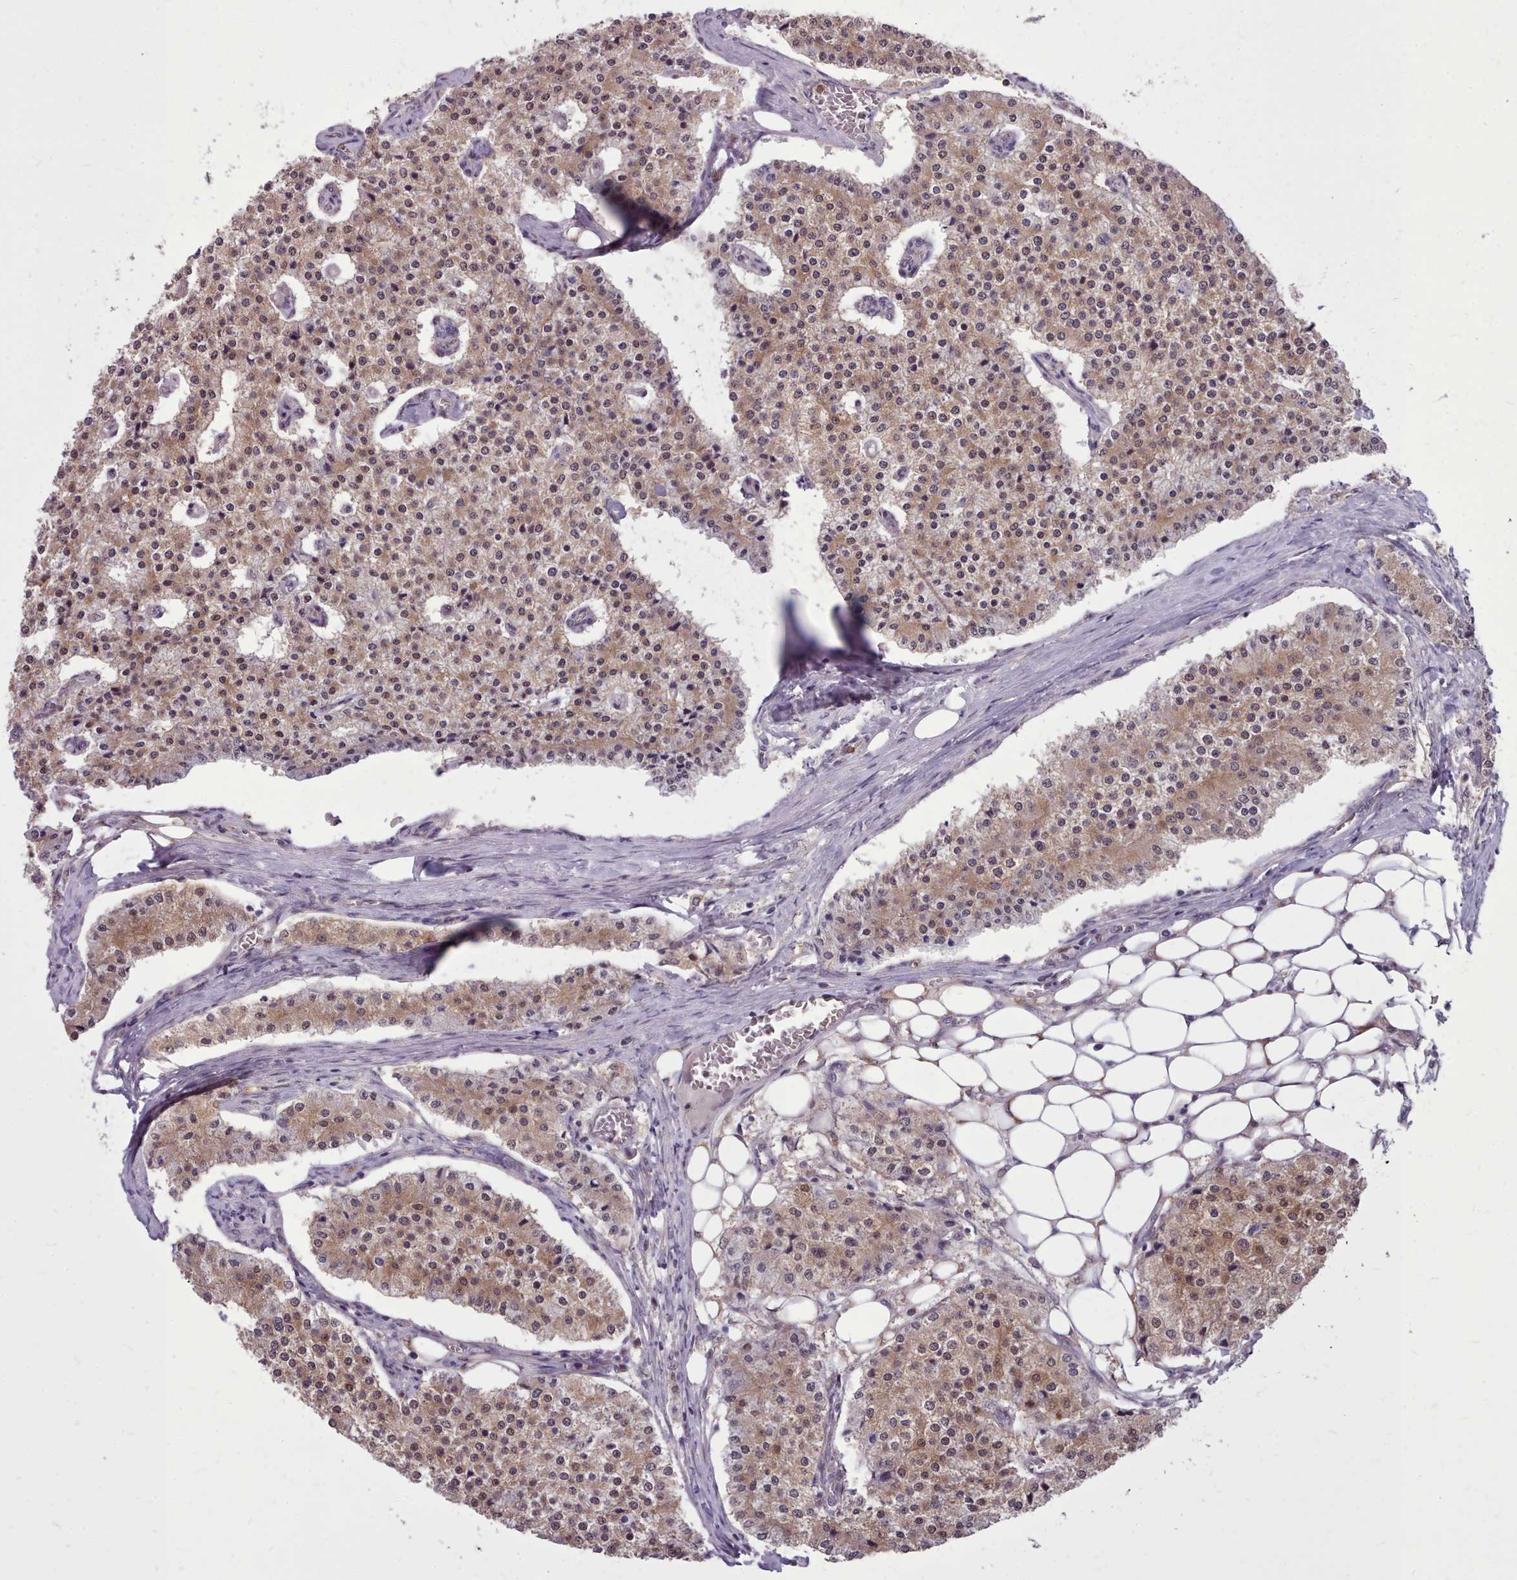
{"staining": {"intensity": "moderate", "quantity": ">75%", "location": "cytoplasmic/membranous,nuclear"}, "tissue": "carcinoid", "cell_type": "Tumor cells", "image_type": "cancer", "snomed": [{"axis": "morphology", "description": "Carcinoid, malignant, NOS"}, {"axis": "topography", "description": "Colon"}], "caption": "Malignant carcinoid was stained to show a protein in brown. There is medium levels of moderate cytoplasmic/membranous and nuclear expression in approximately >75% of tumor cells. (DAB (3,3'-diaminobenzidine) IHC with brightfield microscopy, high magnification).", "gene": "AHCY", "patient": {"sex": "female", "age": 52}}